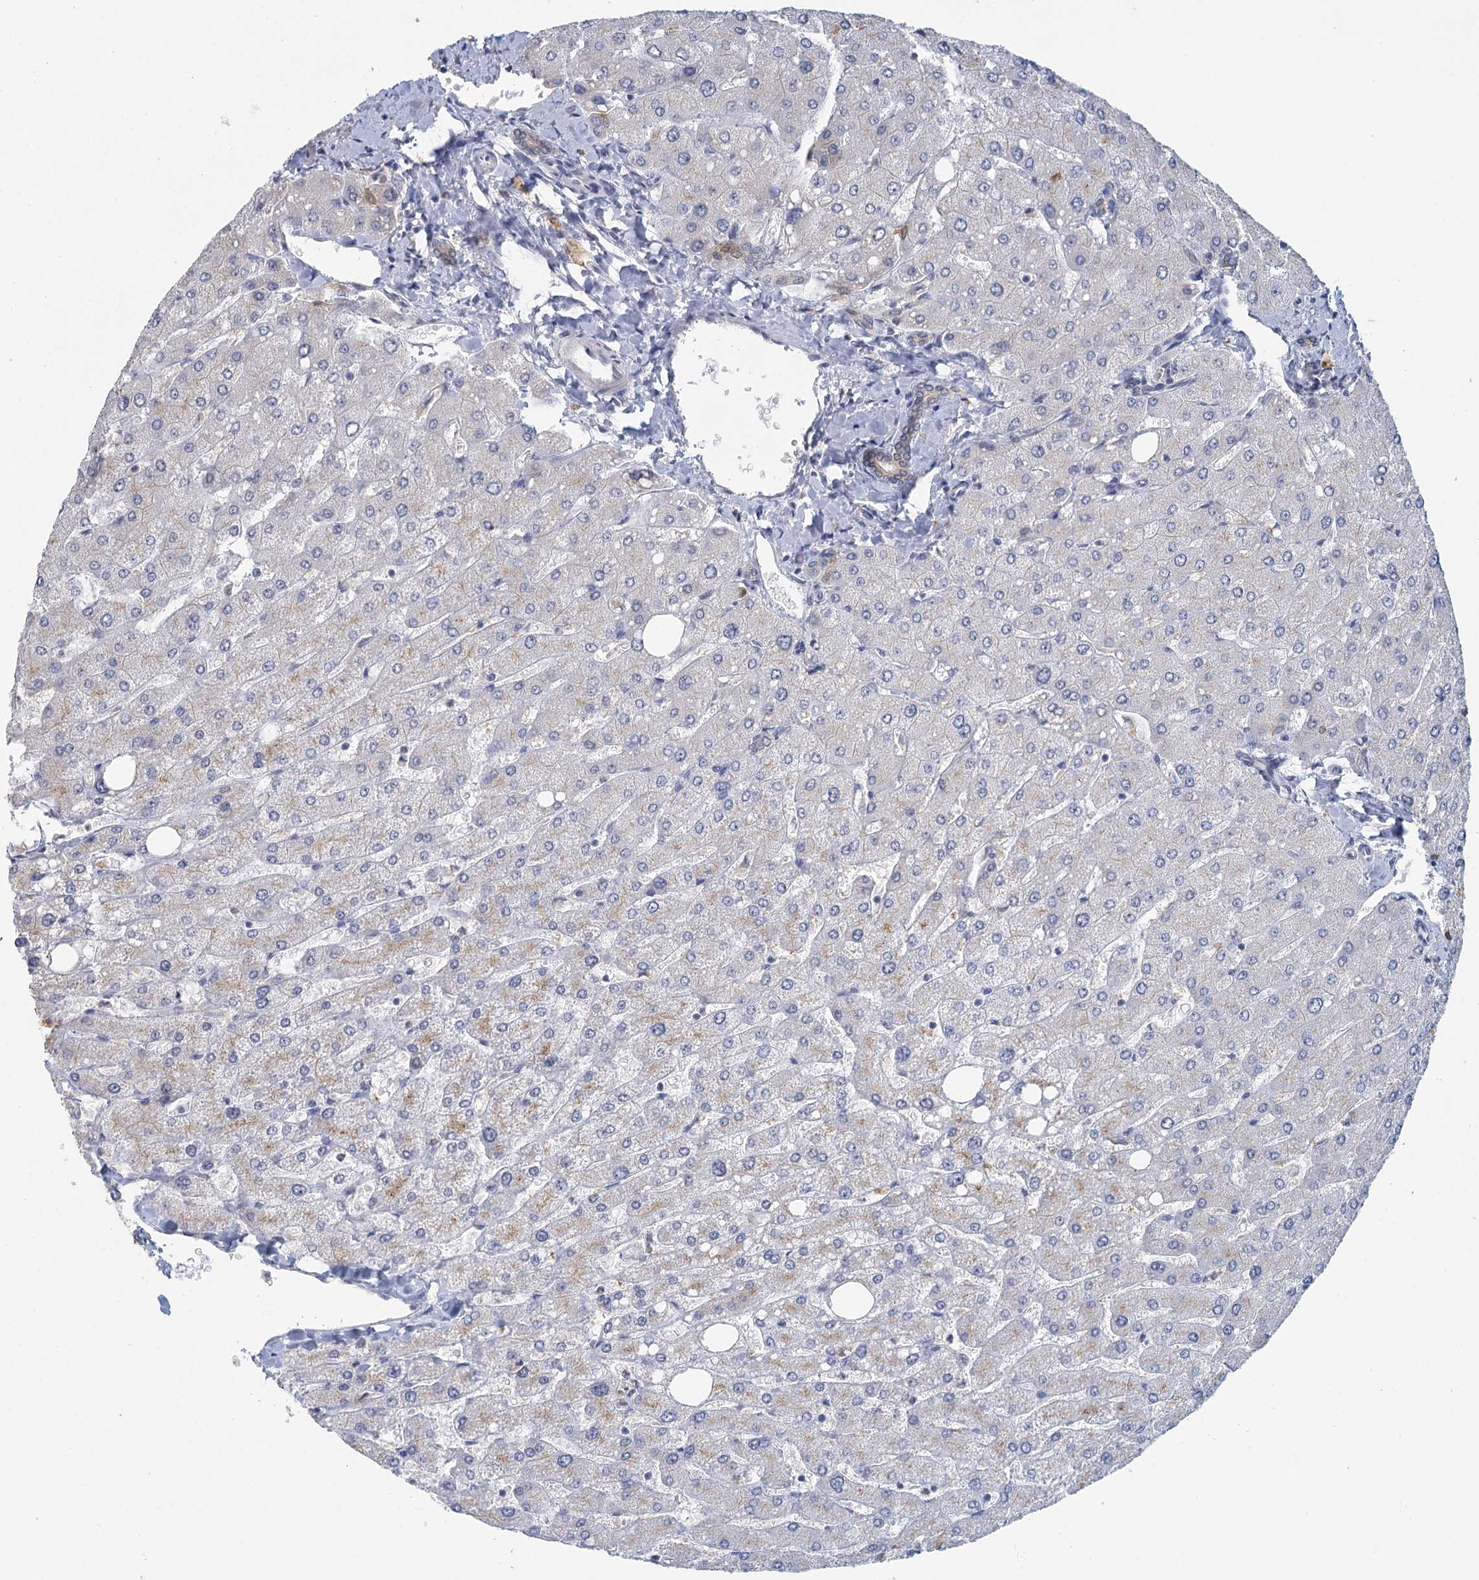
{"staining": {"intensity": "weak", "quantity": "25%-75%", "location": "cytoplasmic/membranous"}, "tissue": "liver", "cell_type": "Cholangiocytes", "image_type": "normal", "snomed": [{"axis": "morphology", "description": "Normal tissue, NOS"}, {"axis": "topography", "description": "Liver"}], "caption": "Brown immunohistochemical staining in benign liver shows weak cytoplasmic/membranous positivity in approximately 25%-75% of cholangiocytes.", "gene": "MYO7B", "patient": {"sex": "male", "age": 55}}